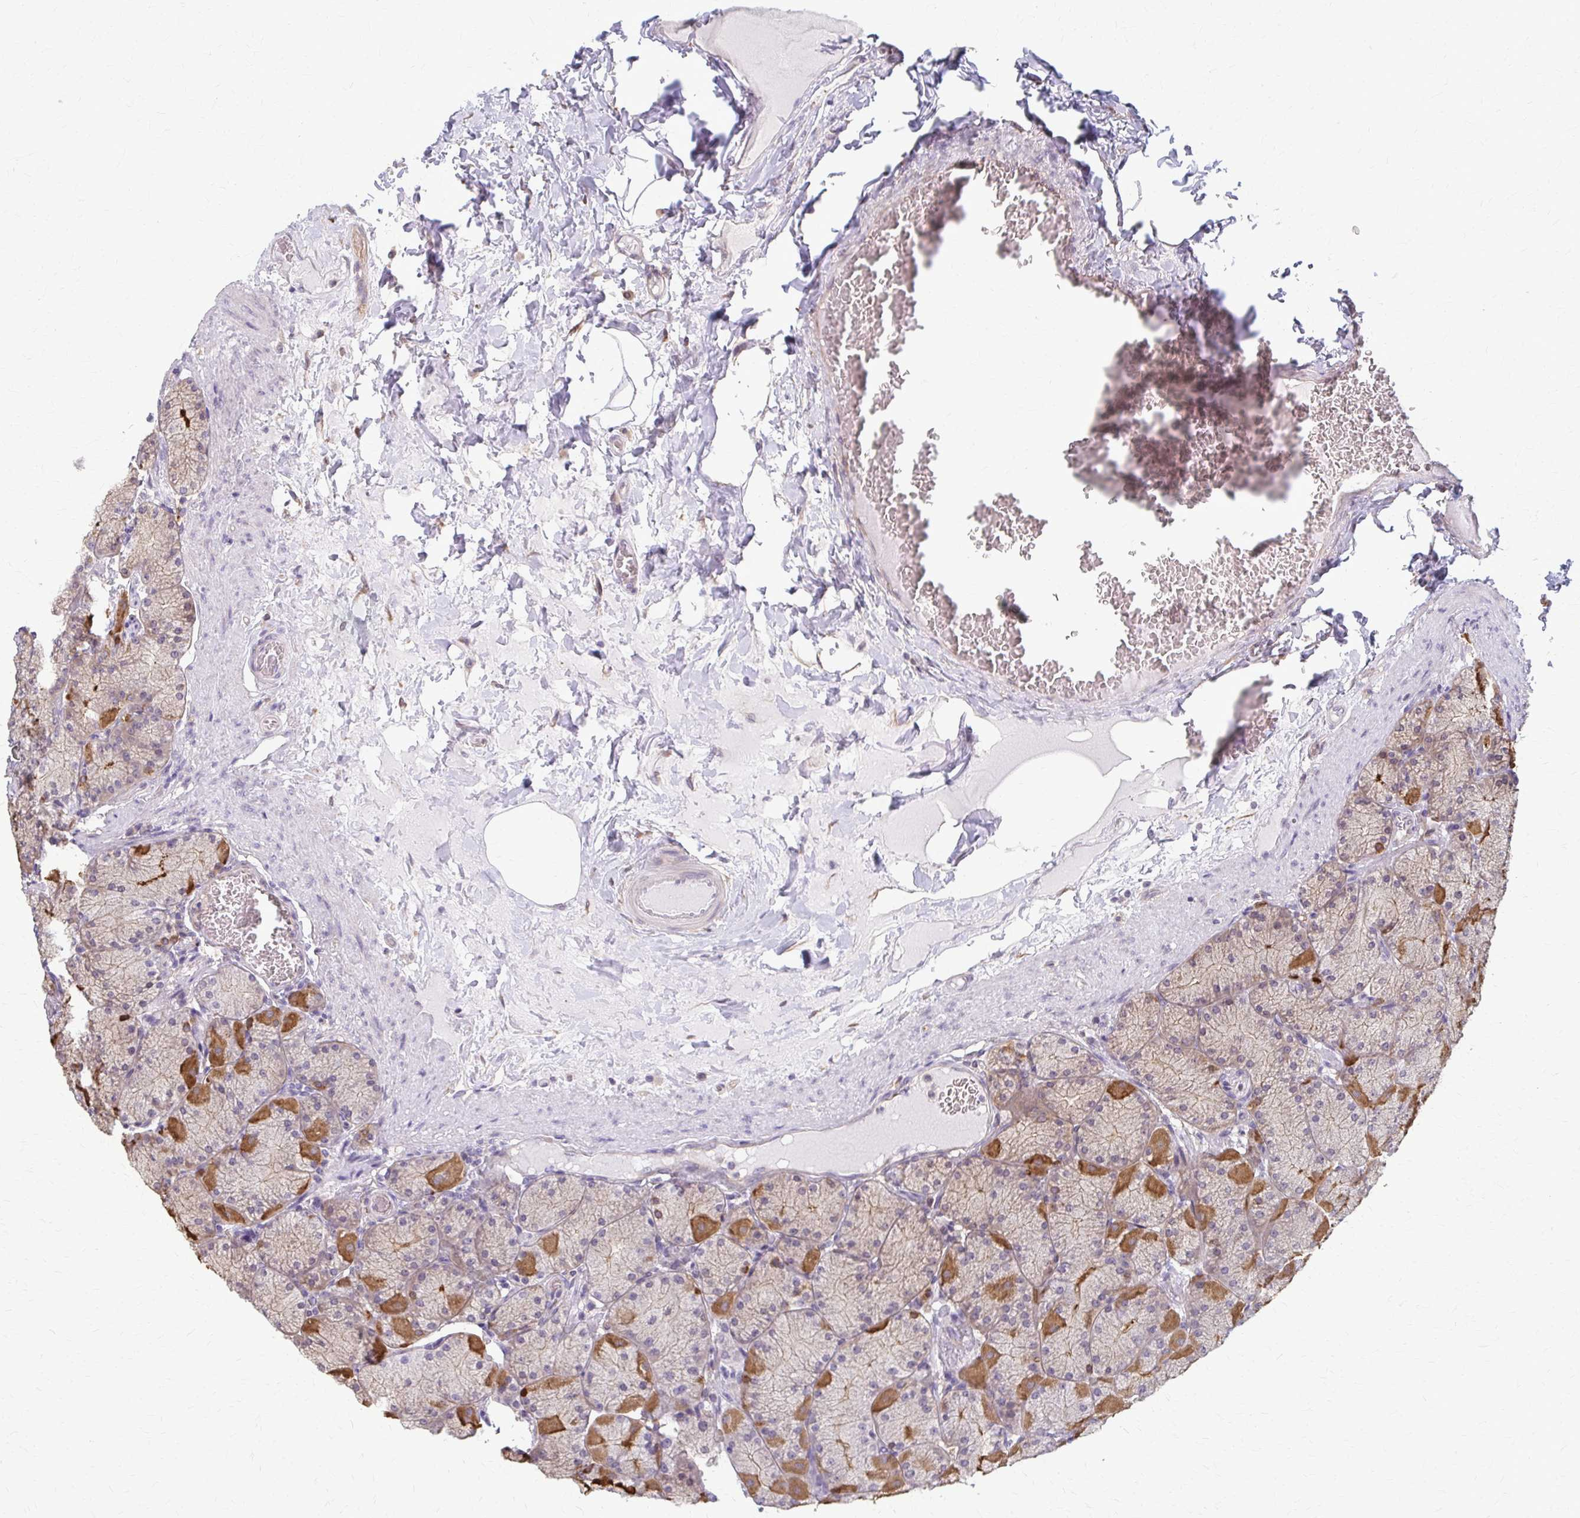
{"staining": {"intensity": "moderate", "quantity": ">75%", "location": "cytoplasmic/membranous"}, "tissue": "stomach", "cell_type": "Glandular cells", "image_type": "normal", "snomed": [{"axis": "morphology", "description": "Normal tissue, NOS"}, {"axis": "topography", "description": "Stomach, upper"}], "caption": "Immunohistochemistry histopathology image of unremarkable stomach: human stomach stained using IHC displays medium levels of moderate protein expression localized specifically in the cytoplasmic/membranous of glandular cells, appearing as a cytoplasmic/membranous brown color.", "gene": "ZNF34", "patient": {"sex": "female", "age": 56}}